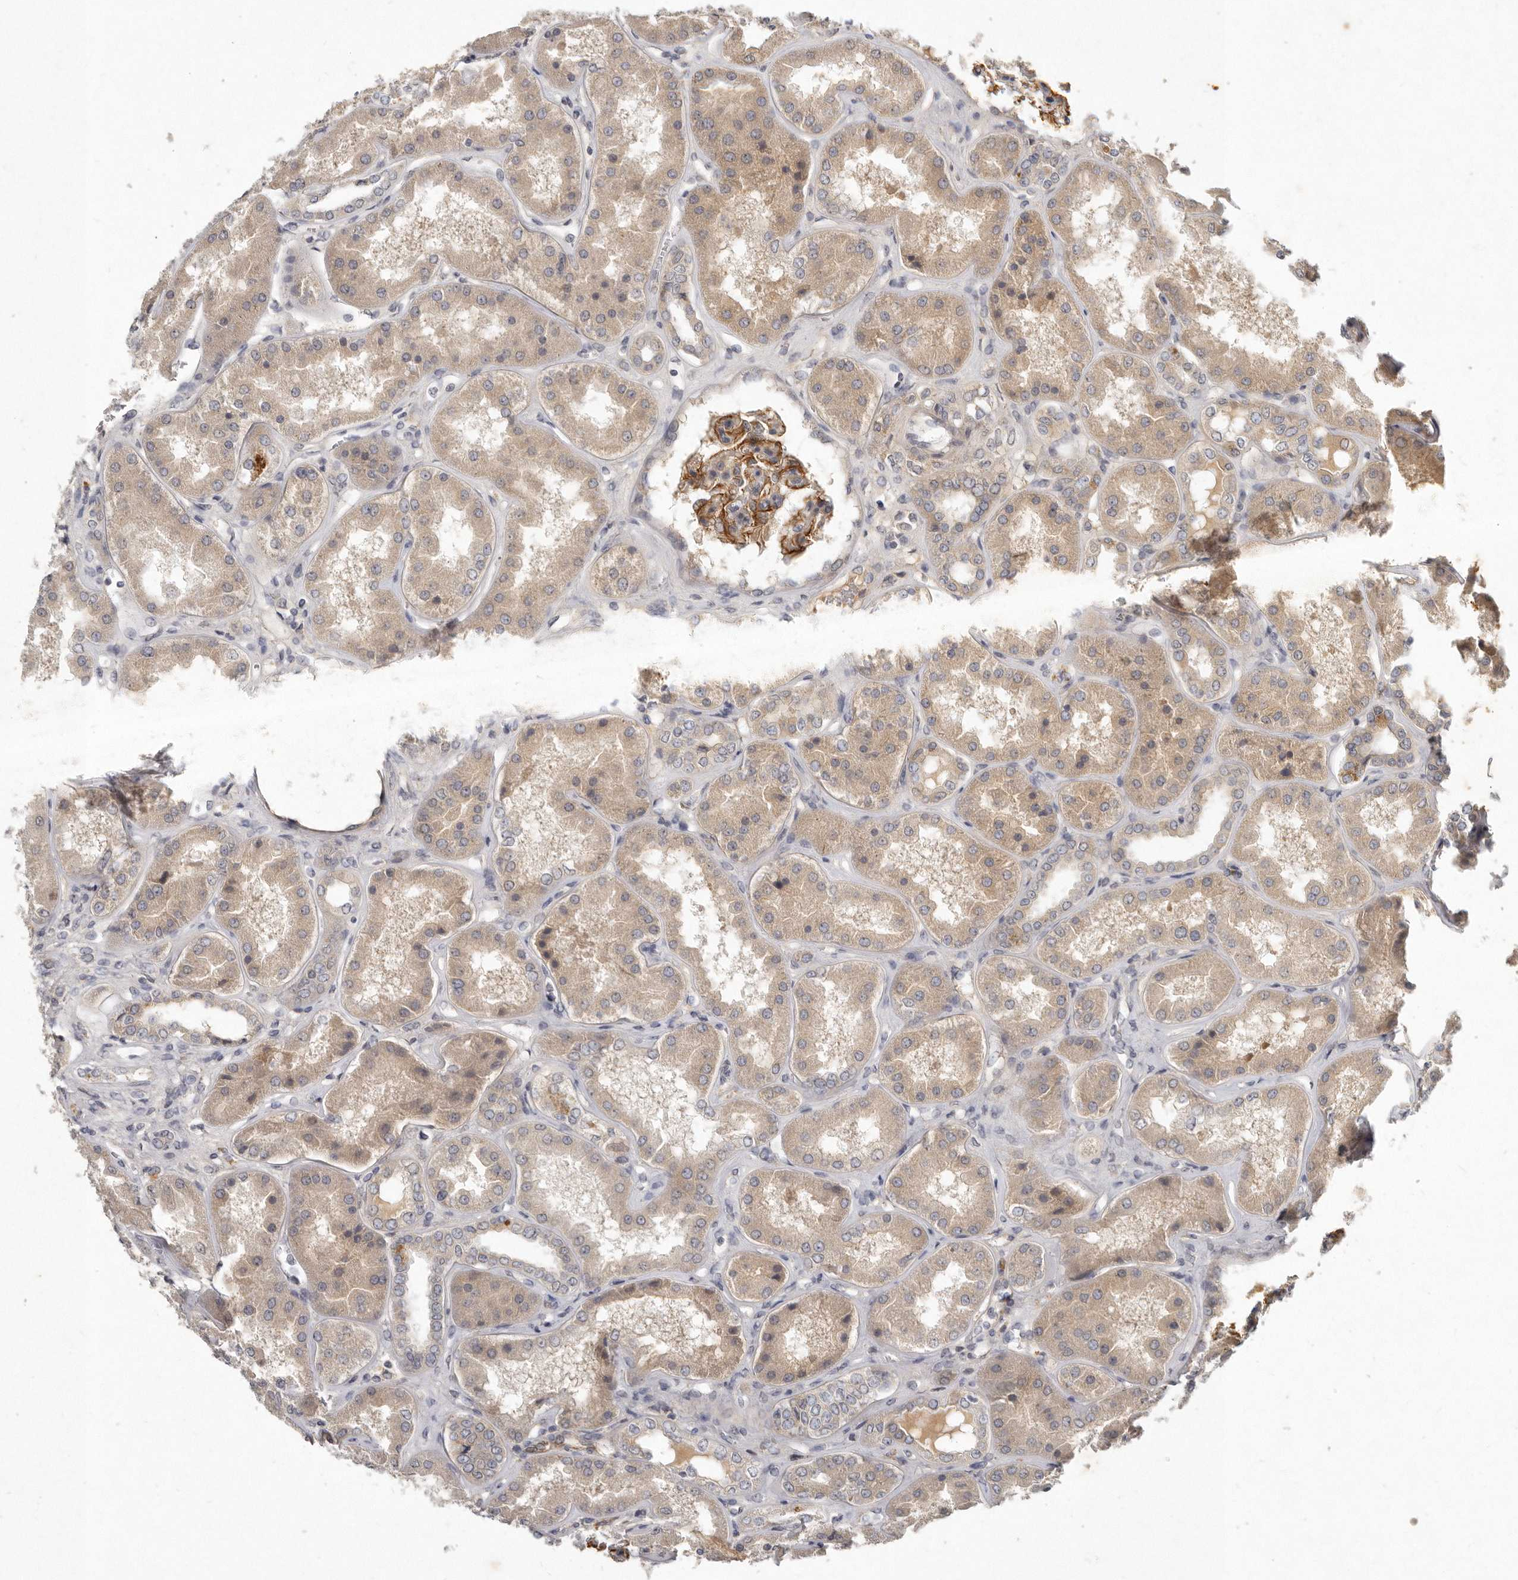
{"staining": {"intensity": "strong", "quantity": "<25%", "location": "cytoplasmic/membranous"}, "tissue": "kidney", "cell_type": "Cells in glomeruli", "image_type": "normal", "snomed": [{"axis": "morphology", "description": "Normal tissue, NOS"}, {"axis": "topography", "description": "Kidney"}], "caption": "Protein expression analysis of unremarkable human kidney reveals strong cytoplasmic/membranous staining in approximately <25% of cells in glomeruli. (Stains: DAB (3,3'-diaminobenzidine) in brown, nuclei in blue, Microscopy: brightfield microscopy at high magnification).", "gene": "SLC22A1", "patient": {"sex": "female", "age": 56}}